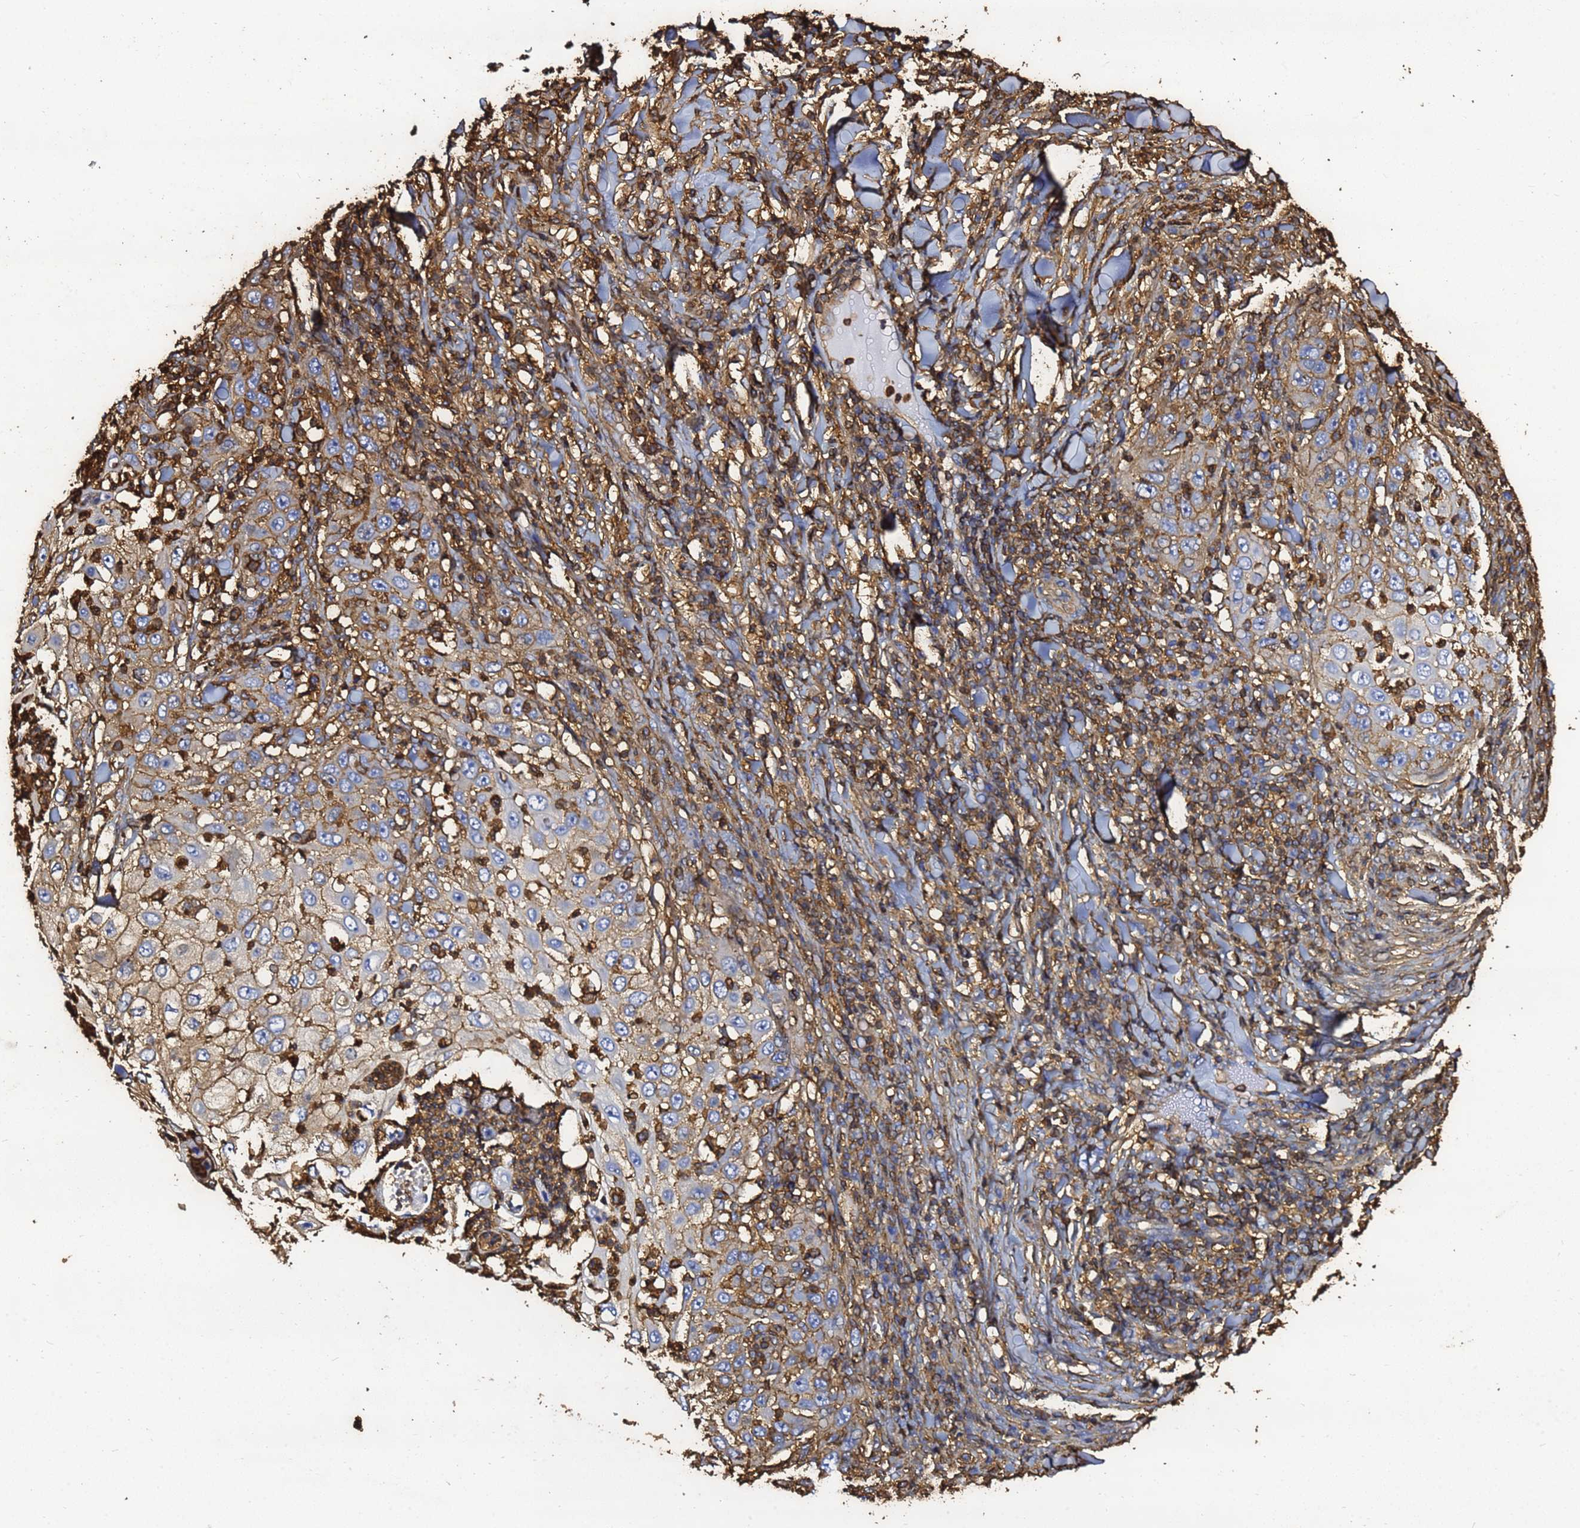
{"staining": {"intensity": "moderate", "quantity": "25%-75%", "location": "cytoplasmic/membranous"}, "tissue": "skin cancer", "cell_type": "Tumor cells", "image_type": "cancer", "snomed": [{"axis": "morphology", "description": "Squamous cell carcinoma, NOS"}, {"axis": "topography", "description": "Skin"}], "caption": "Tumor cells exhibit medium levels of moderate cytoplasmic/membranous staining in about 25%-75% of cells in skin cancer (squamous cell carcinoma).", "gene": "ACTB", "patient": {"sex": "female", "age": 44}}